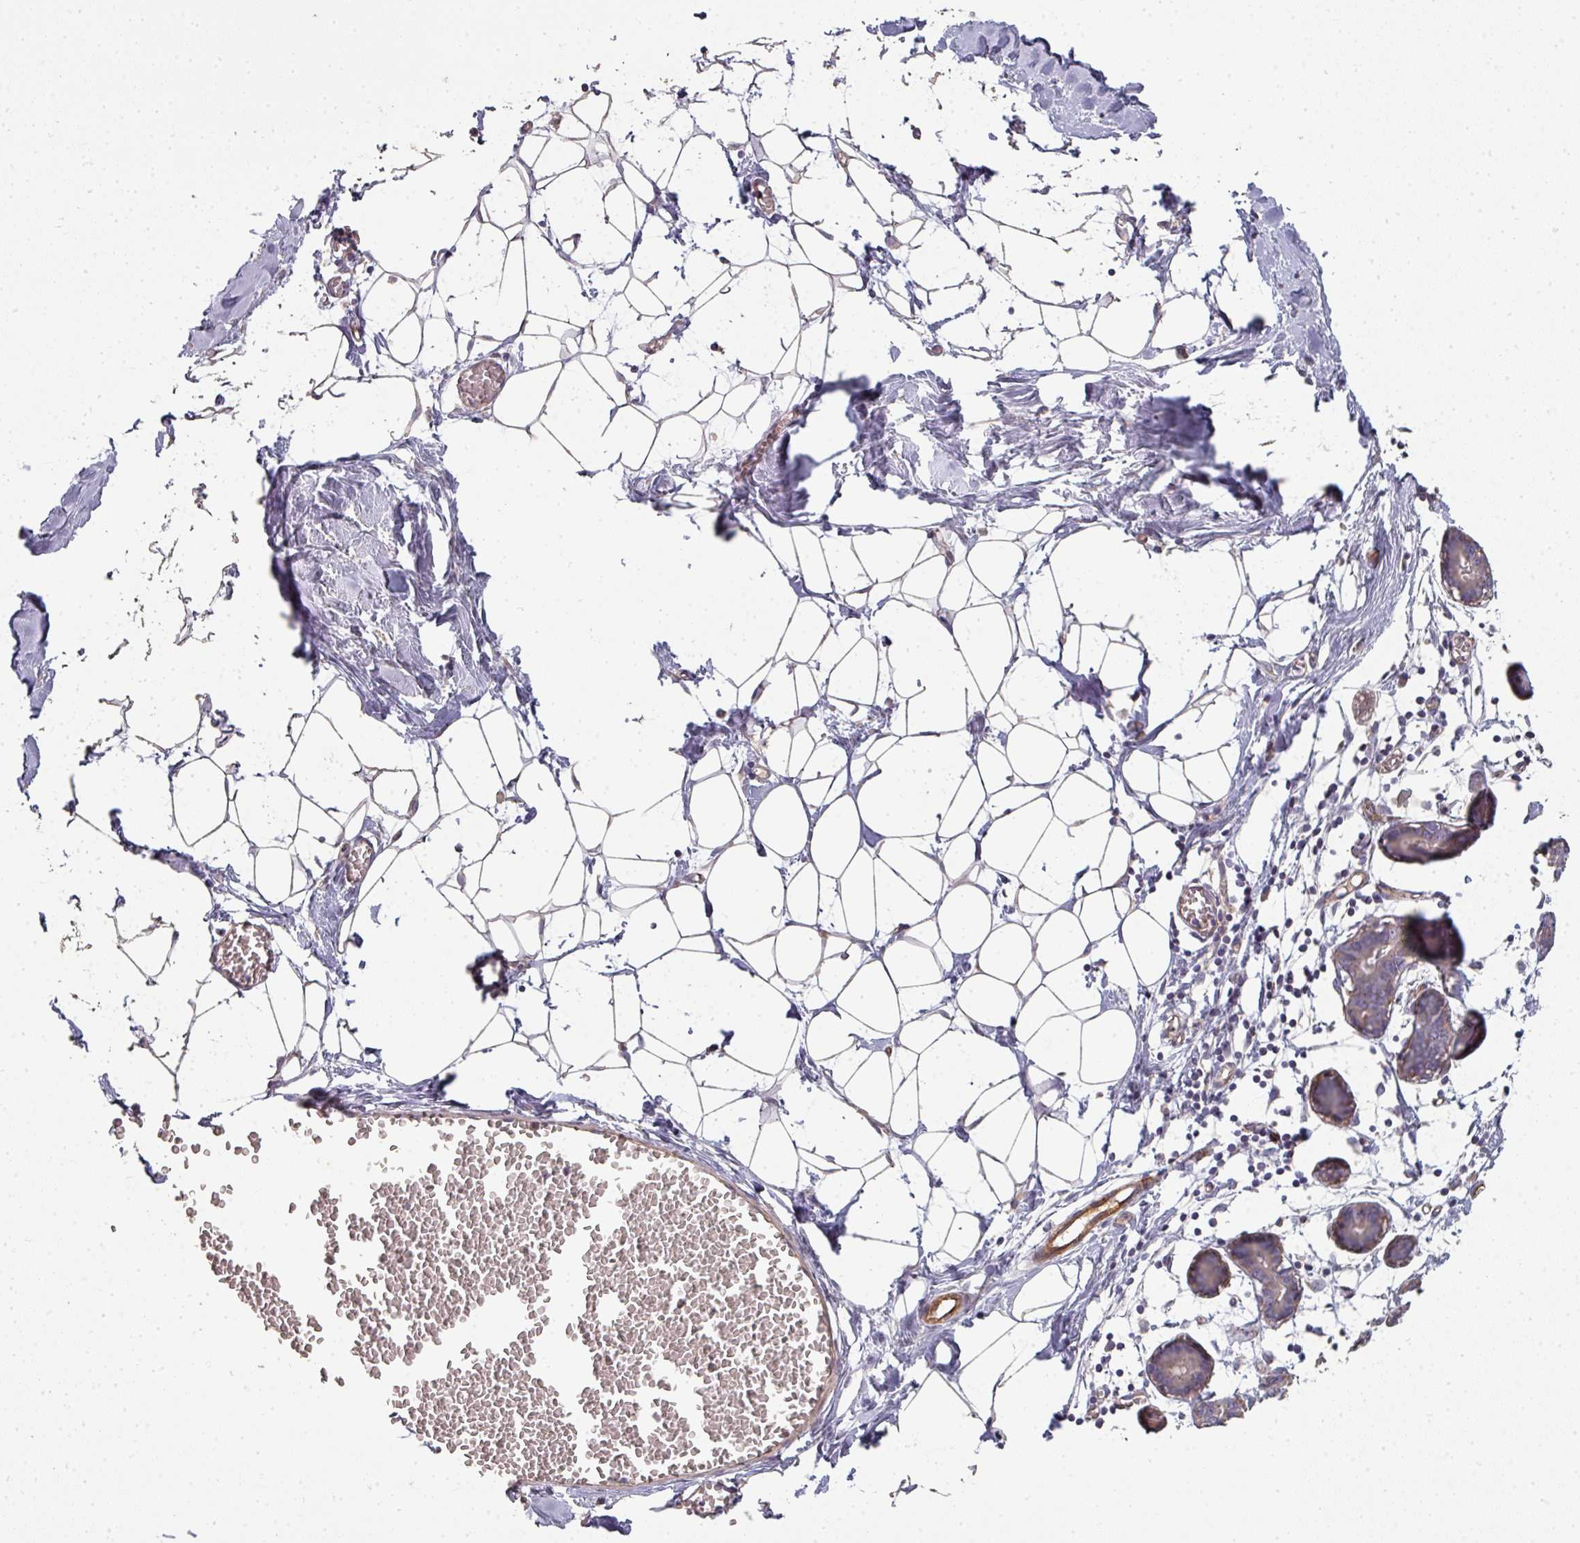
{"staining": {"intensity": "weak", "quantity": "<25%", "location": "cytoplasmic/membranous"}, "tissue": "breast", "cell_type": "Adipocytes", "image_type": "normal", "snomed": [{"axis": "morphology", "description": "Normal tissue, NOS"}, {"axis": "topography", "description": "Breast"}], "caption": "Immunohistochemistry (IHC) photomicrograph of normal human breast stained for a protein (brown), which reveals no expression in adipocytes.", "gene": "PCDH1", "patient": {"sex": "female", "age": 27}}